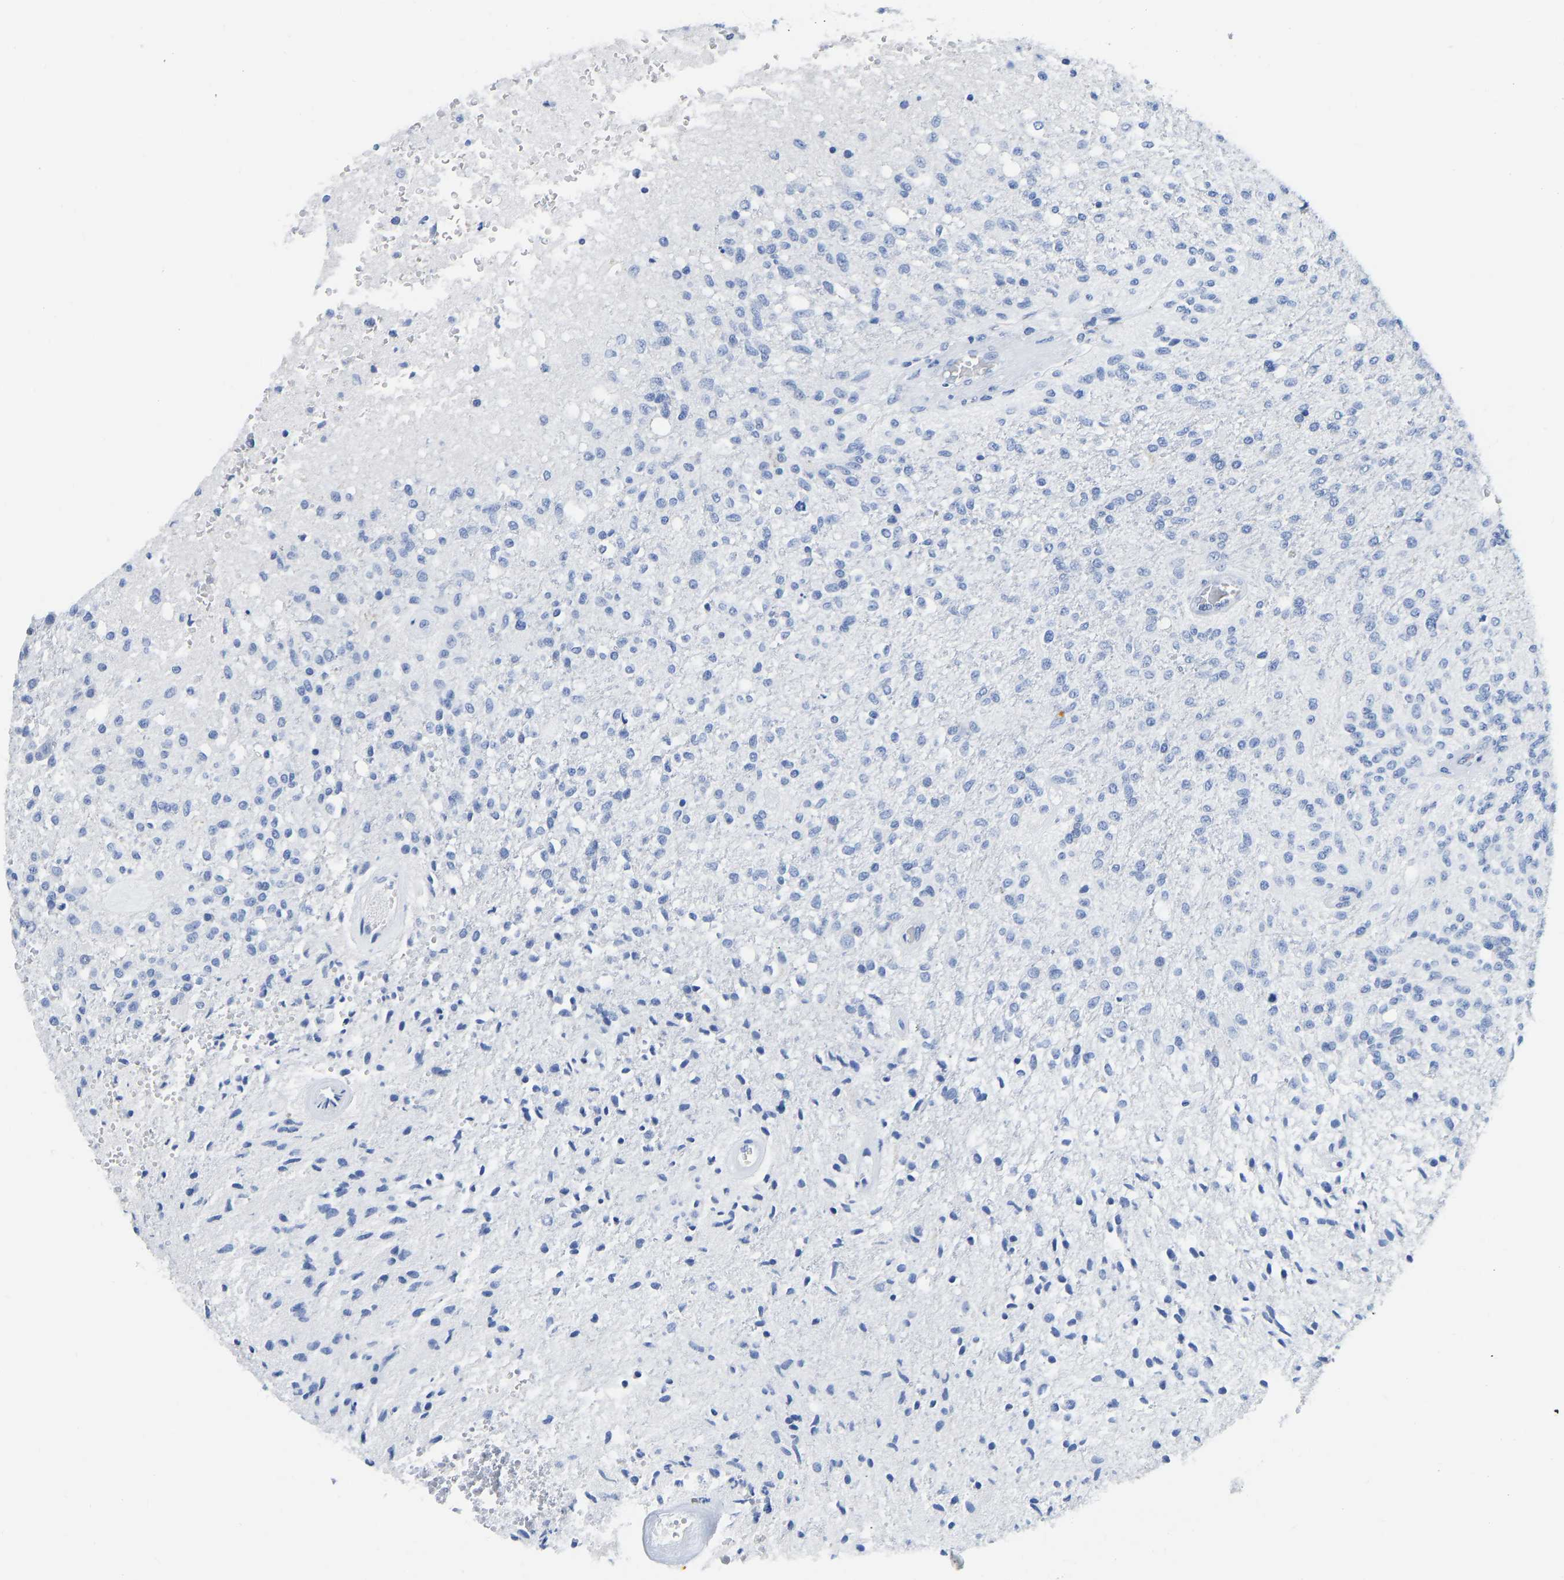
{"staining": {"intensity": "negative", "quantity": "none", "location": "none"}, "tissue": "glioma", "cell_type": "Tumor cells", "image_type": "cancer", "snomed": [{"axis": "morphology", "description": "Normal tissue, NOS"}, {"axis": "morphology", "description": "Glioma, malignant, High grade"}, {"axis": "topography", "description": "Cerebral cortex"}], "caption": "High power microscopy image of an immunohistochemistry (IHC) histopathology image of high-grade glioma (malignant), revealing no significant expression in tumor cells.", "gene": "TCF7", "patient": {"sex": "male", "age": 77}}